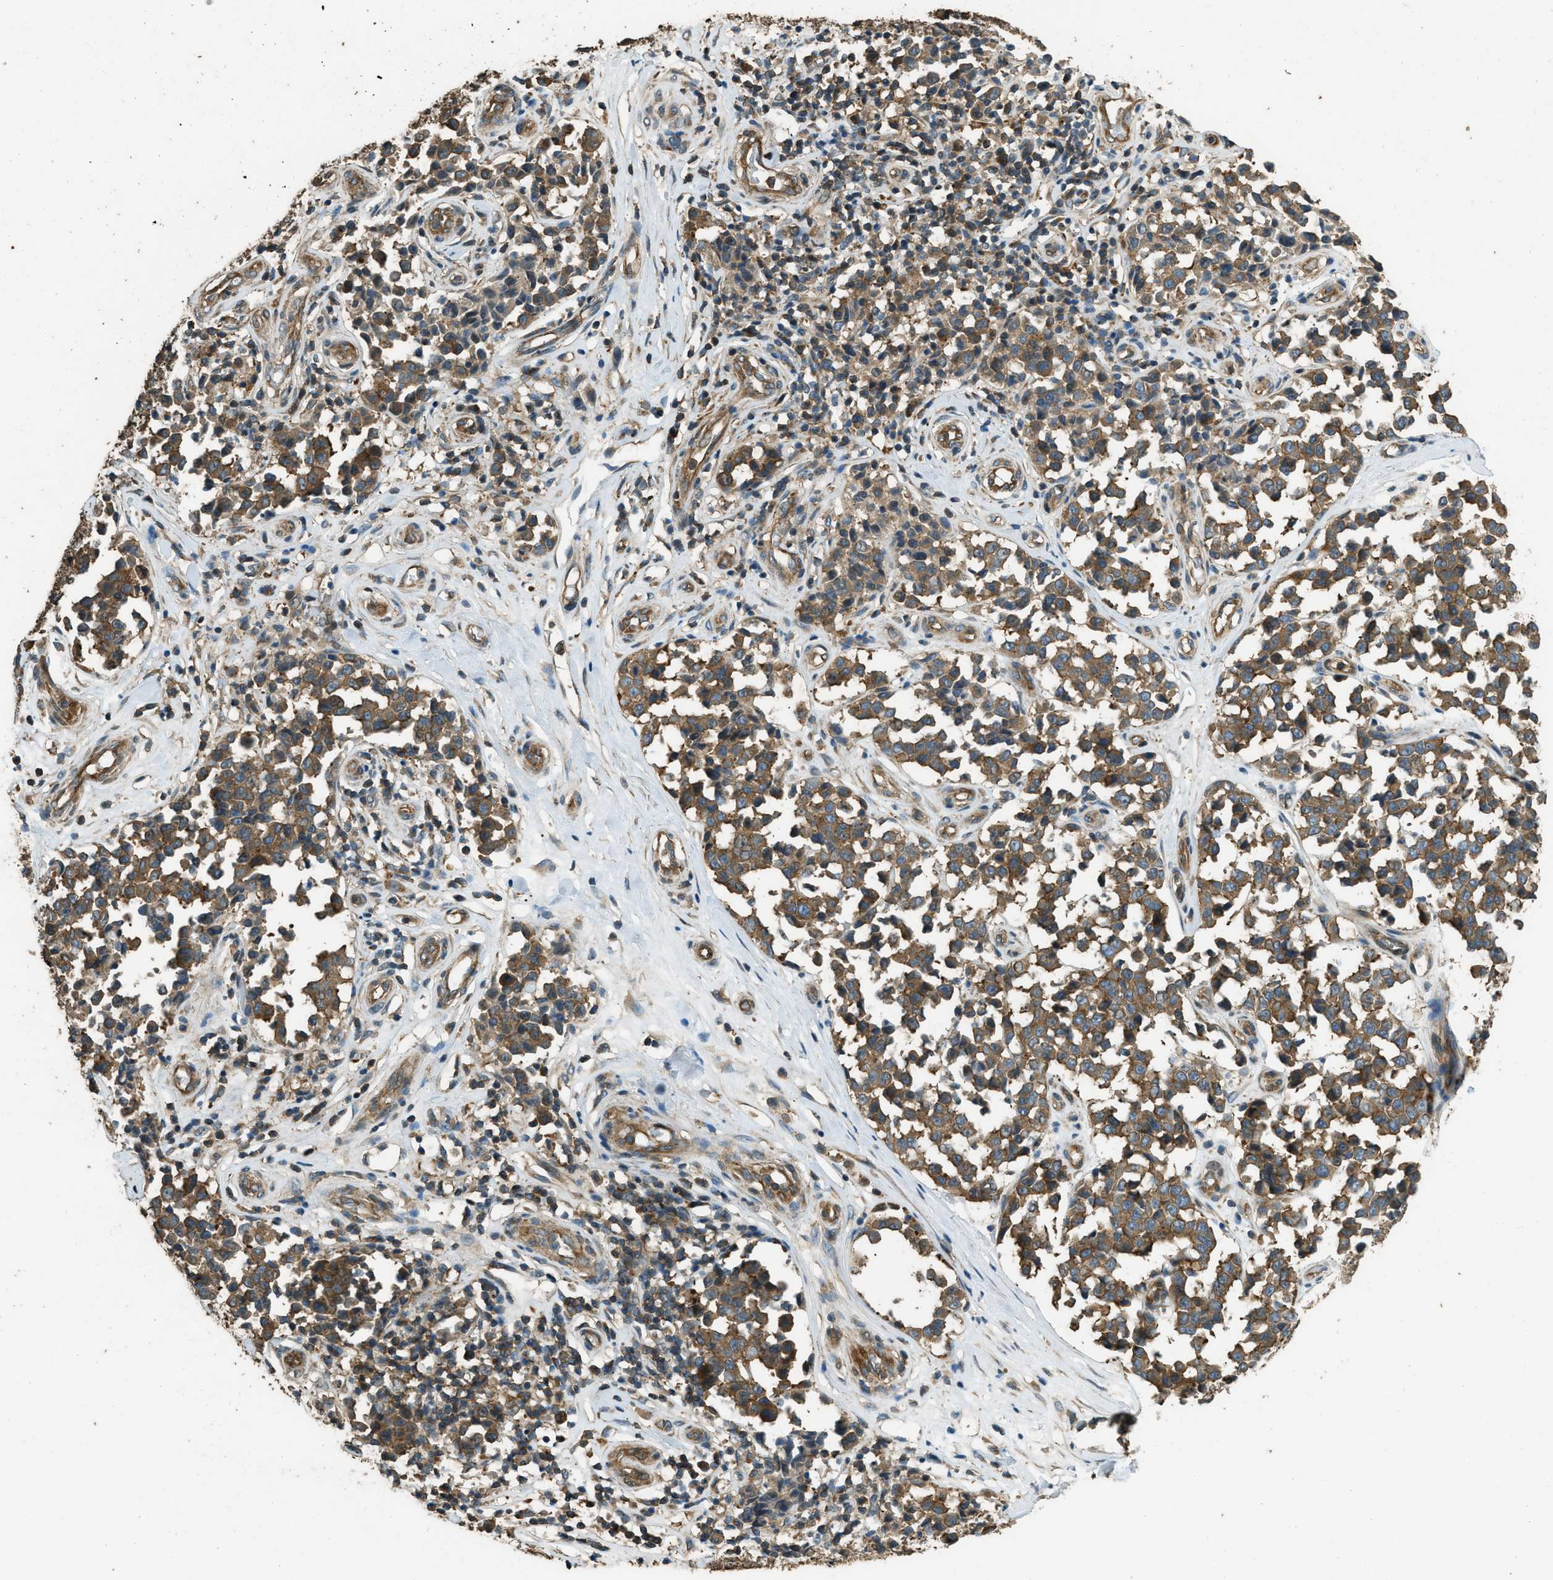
{"staining": {"intensity": "moderate", "quantity": ">75%", "location": "cytoplasmic/membranous"}, "tissue": "melanoma", "cell_type": "Tumor cells", "image_type": "cancer", "snomed": [{"axis": "morphology", "description": "Malignant melanoma, NOS"}, {"axis": "topography", "description": "Skin"}], "caption": "There is medium levels of moderate cytoplasmic/membranous expression in tumor cells of malignant melanoma, as demonstrated by immunohistochemical staining (brown color).", "gene": "MARS1", "patient": {"sex": "female", "age": 64}}